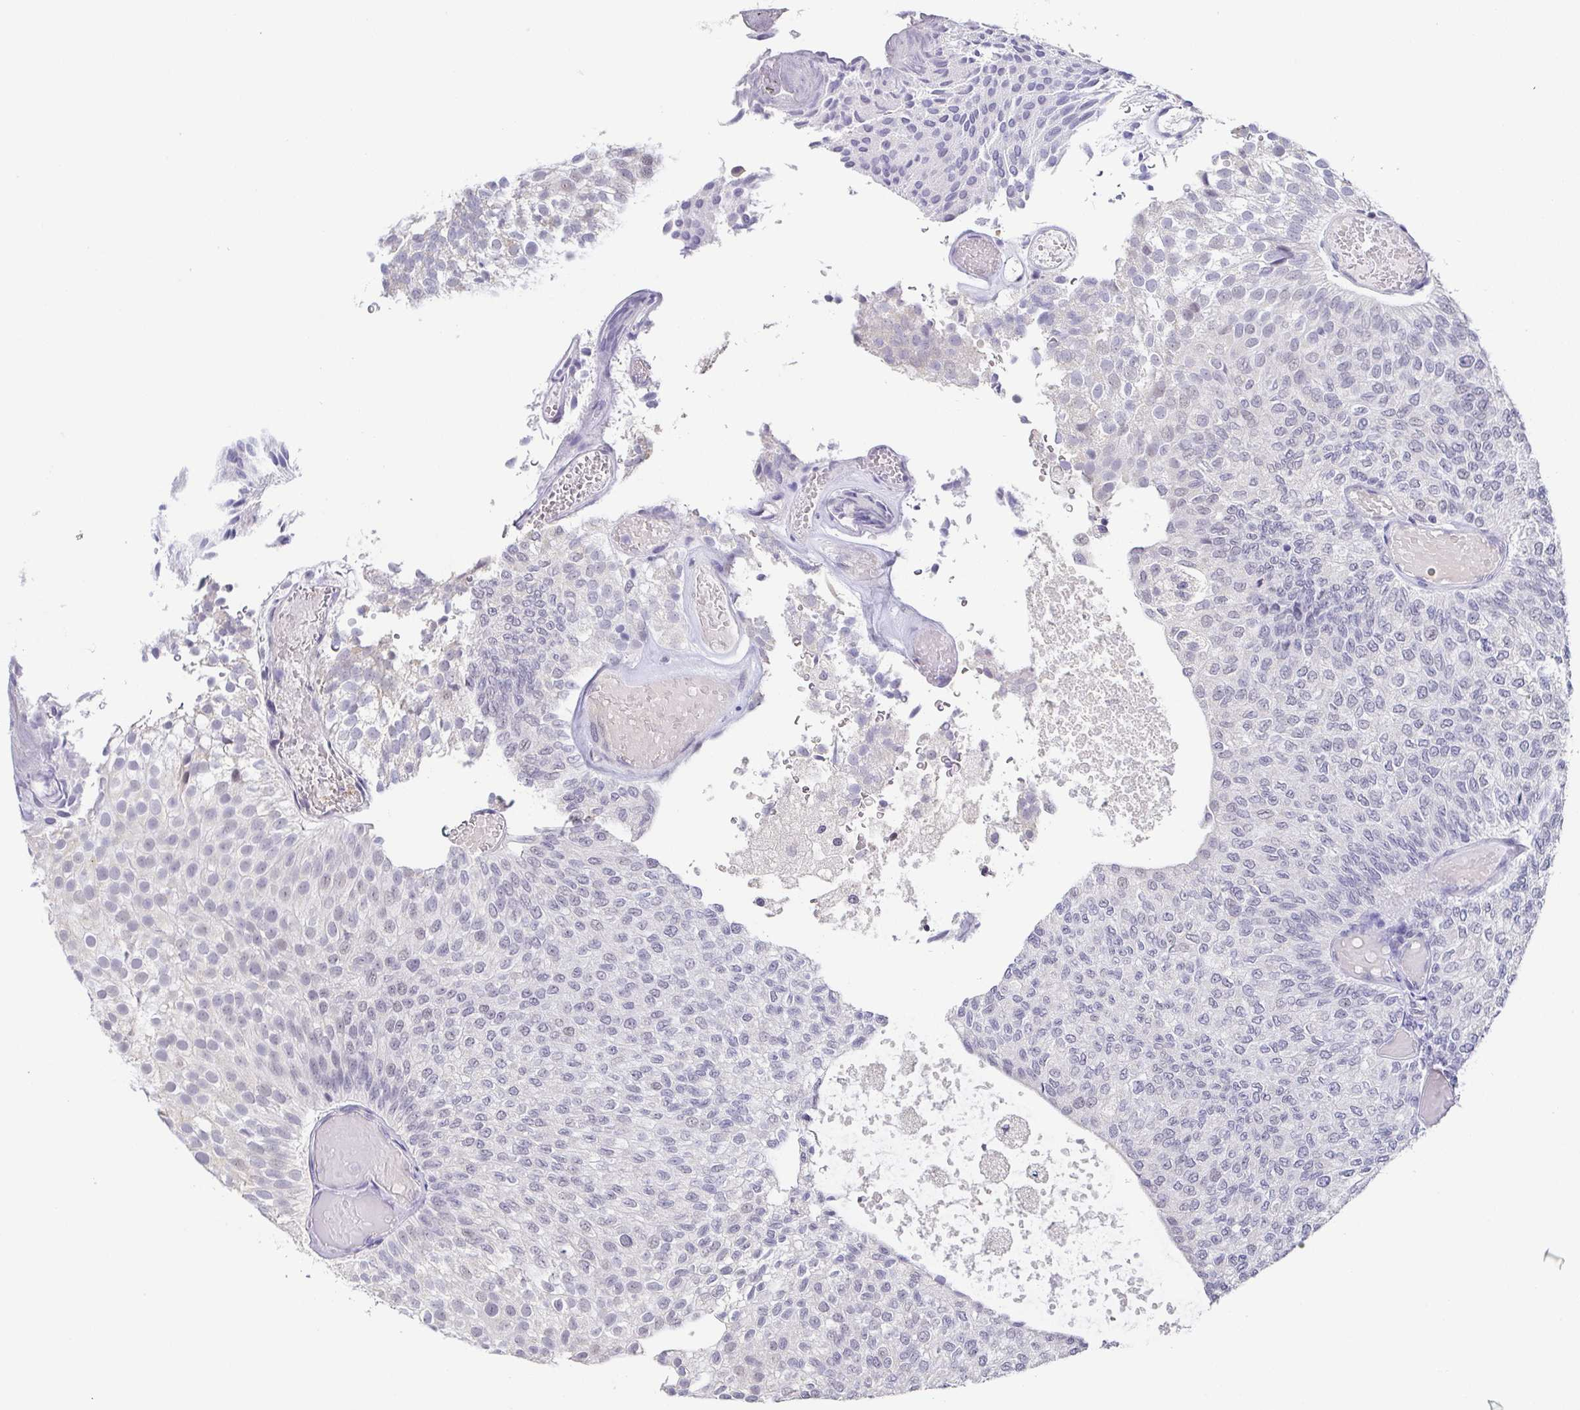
{"staining": {"intensity": "negative", "quantity": "none", "location": "none"}, "tissue": "urothelial cancer", "cell_type": "Tumor cells", "image_type": "cancer", "snomed": [{"axis": "morphology", "description": "Urothelial carcinoma, Low grade"}, {"axis": "topography", "description": "Urinary bladder"}], "caption": "DAB immunohistochemical staining of human urothelial carcinoma (low-grade) demonstrates no significant expression in tumor cells.", "gene": "NEFH", "patient": {"sex": "male", "age": 78}}